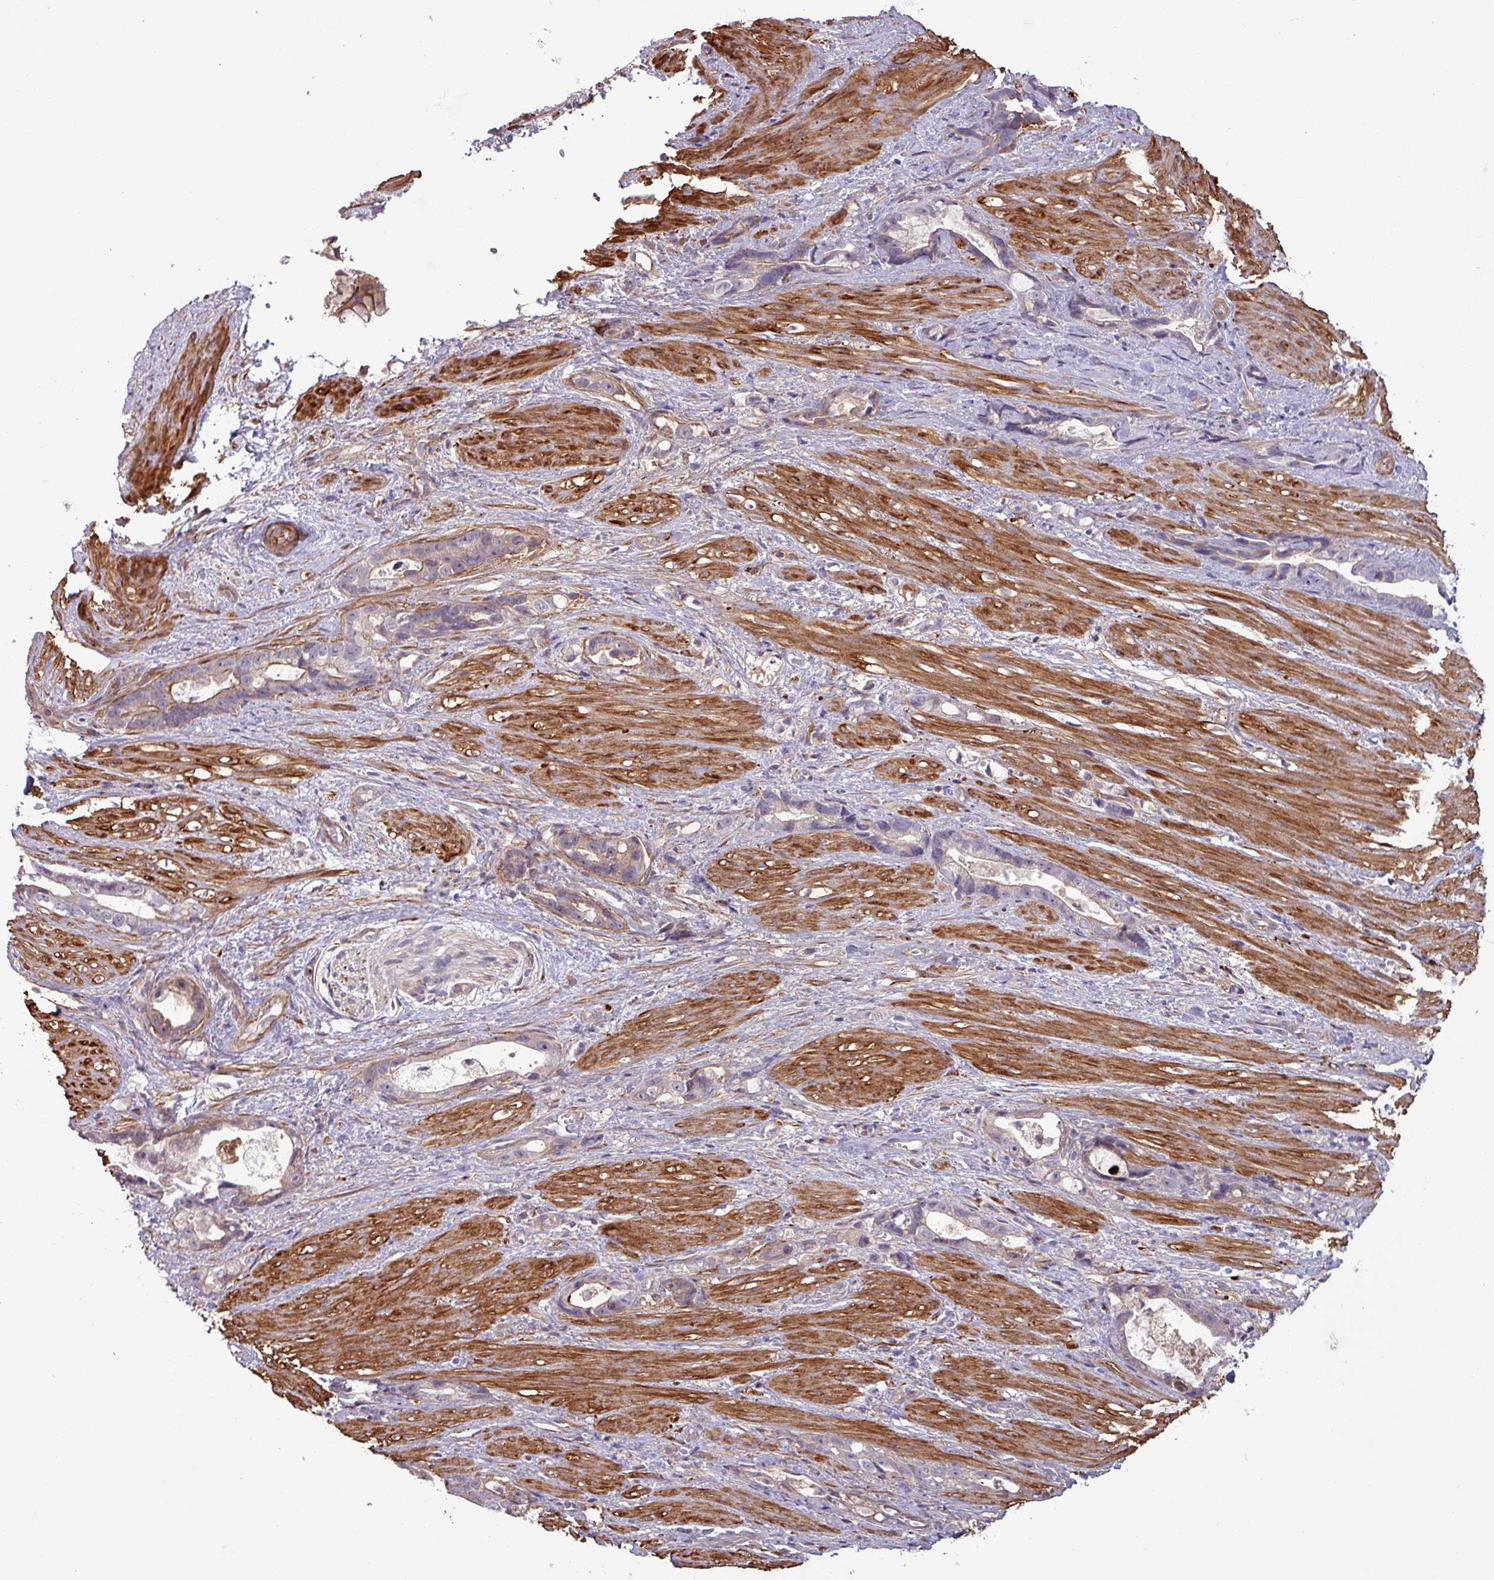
{"staining": {"intensity": "negative", "quantity": "none", "location": "none"}, "tissue": "stomach cancer", "cell_type": "Tumor cells", "image_type": "cancer", "snomed": [{"axis": "morphology", "description": "Adenocarcinoma, NOS"}, {"axis": "topography", "description": "Stomach"}], "caption": "This is an IHC micrograph of human stomach cancer (adenocarcinoma). There is no positivity in tumor cells.", "gene": "PCED1A", "patient": {"sex": "male", "age": 55}}